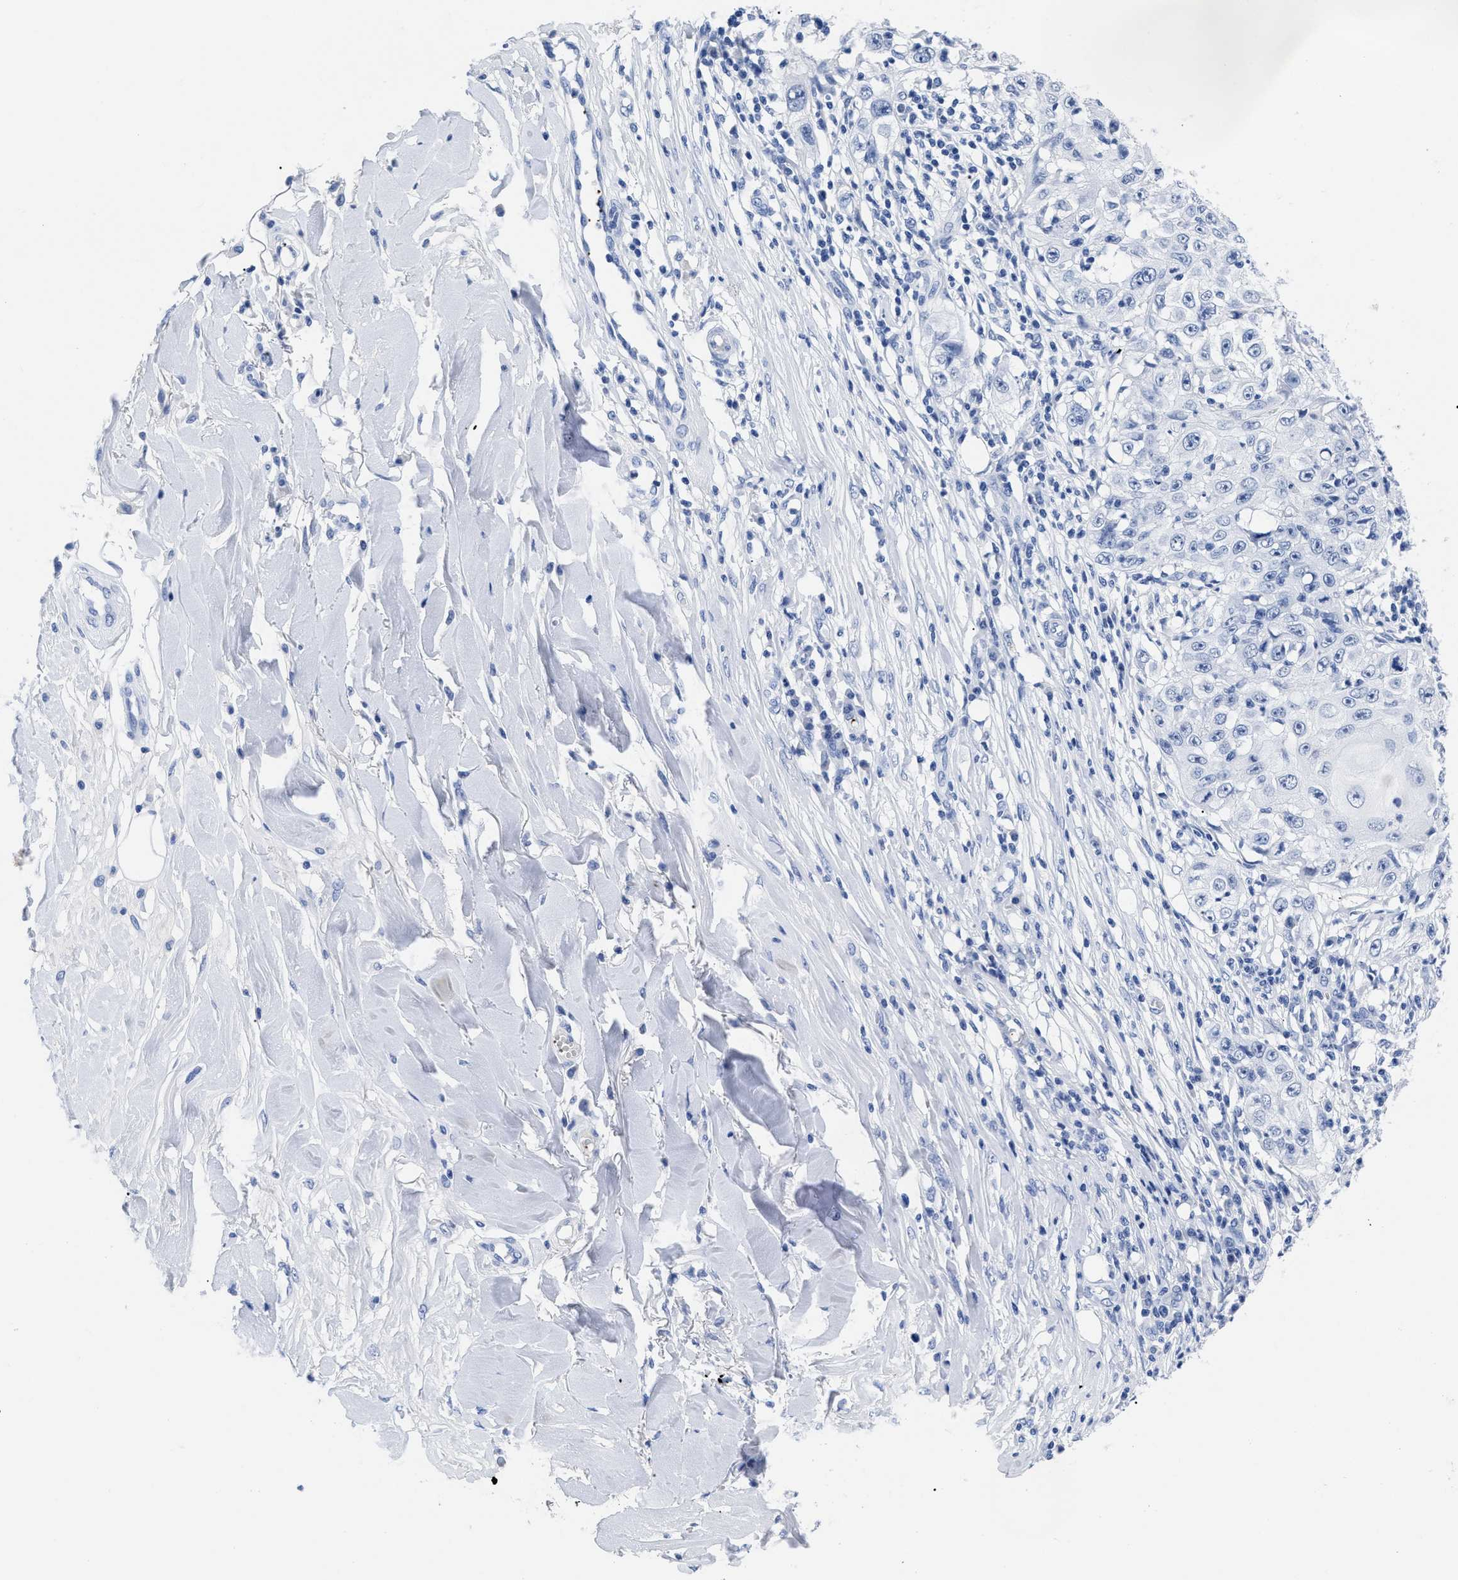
{"staining": {"intensity": "negative", "quantity": "none", "location": "none"}, "tissue": "skin cancer", "cell_type": "Tumor cells", "image_type": "cancer", "snomed": [{"axis": "morphology", "description": "Squamous cell carcinoma, NOS"}, {"axis": "topography", "description": "Skin"}], "caption": "DAB immunohistochemical staining of skin cancer (squamous cell carcinoma) displays no significant expression in tumor cells. Nuclei are stained in blue.", "gene": "TREML1", "patient": {"sex": "male", "age": 86}}